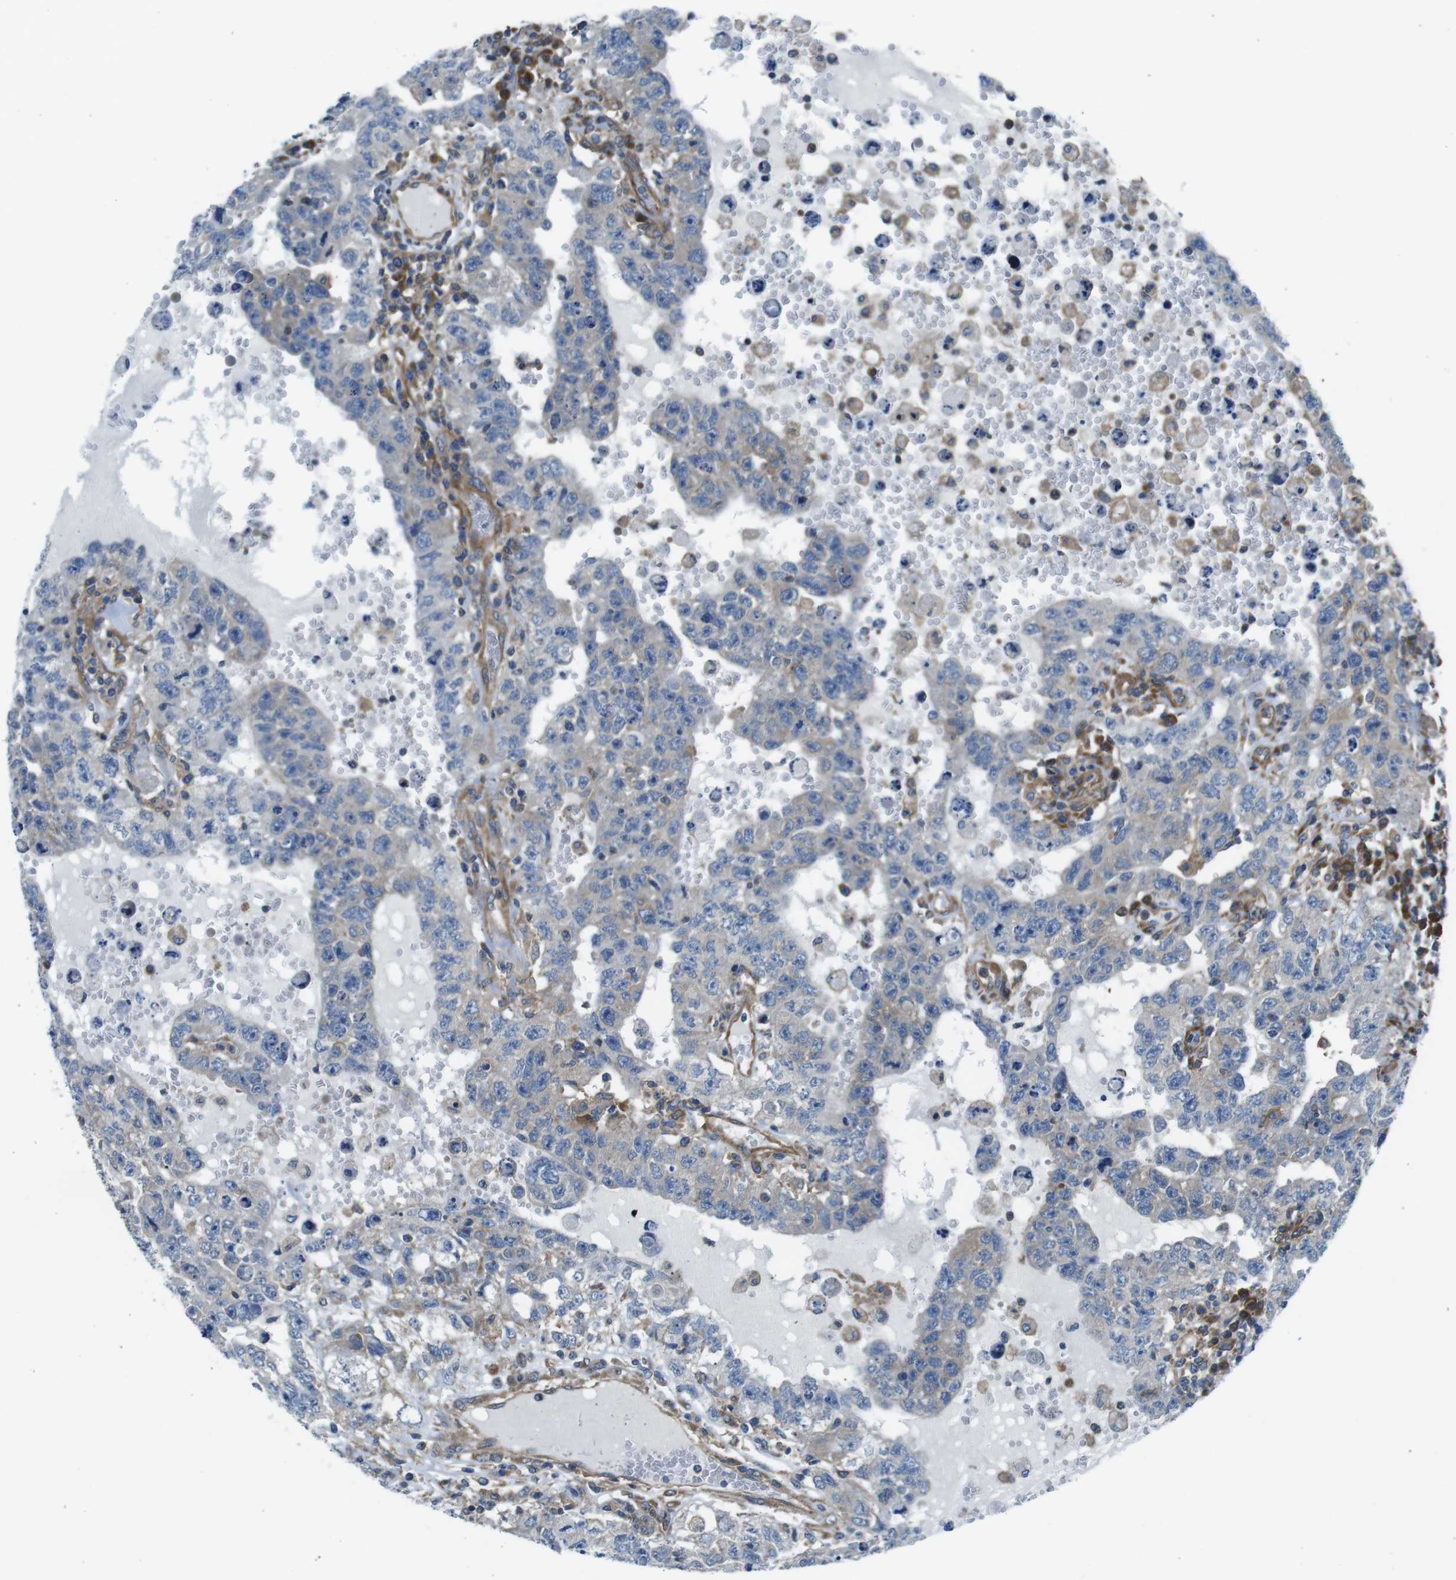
{"staining": {"intensity": "weak", "quantity": "<25%", "location": "cytoplasmic/membranous"}, "tissue": "testis cancer", "cell_type": "Tumor cells", "image_type": "cancer", "snomed": [{"axis": "morphology", "description": "Carcinoma, Embryonal, NOS"}, {"axis": "topography", "description": "Testis"}], "caption": "This is an IHC histopathology image of human testis embryonal carcinoma. There is no positivity in tumor cells.", "gene": "EIF2B5", "patient": {"sex": "male", "age": 26}}